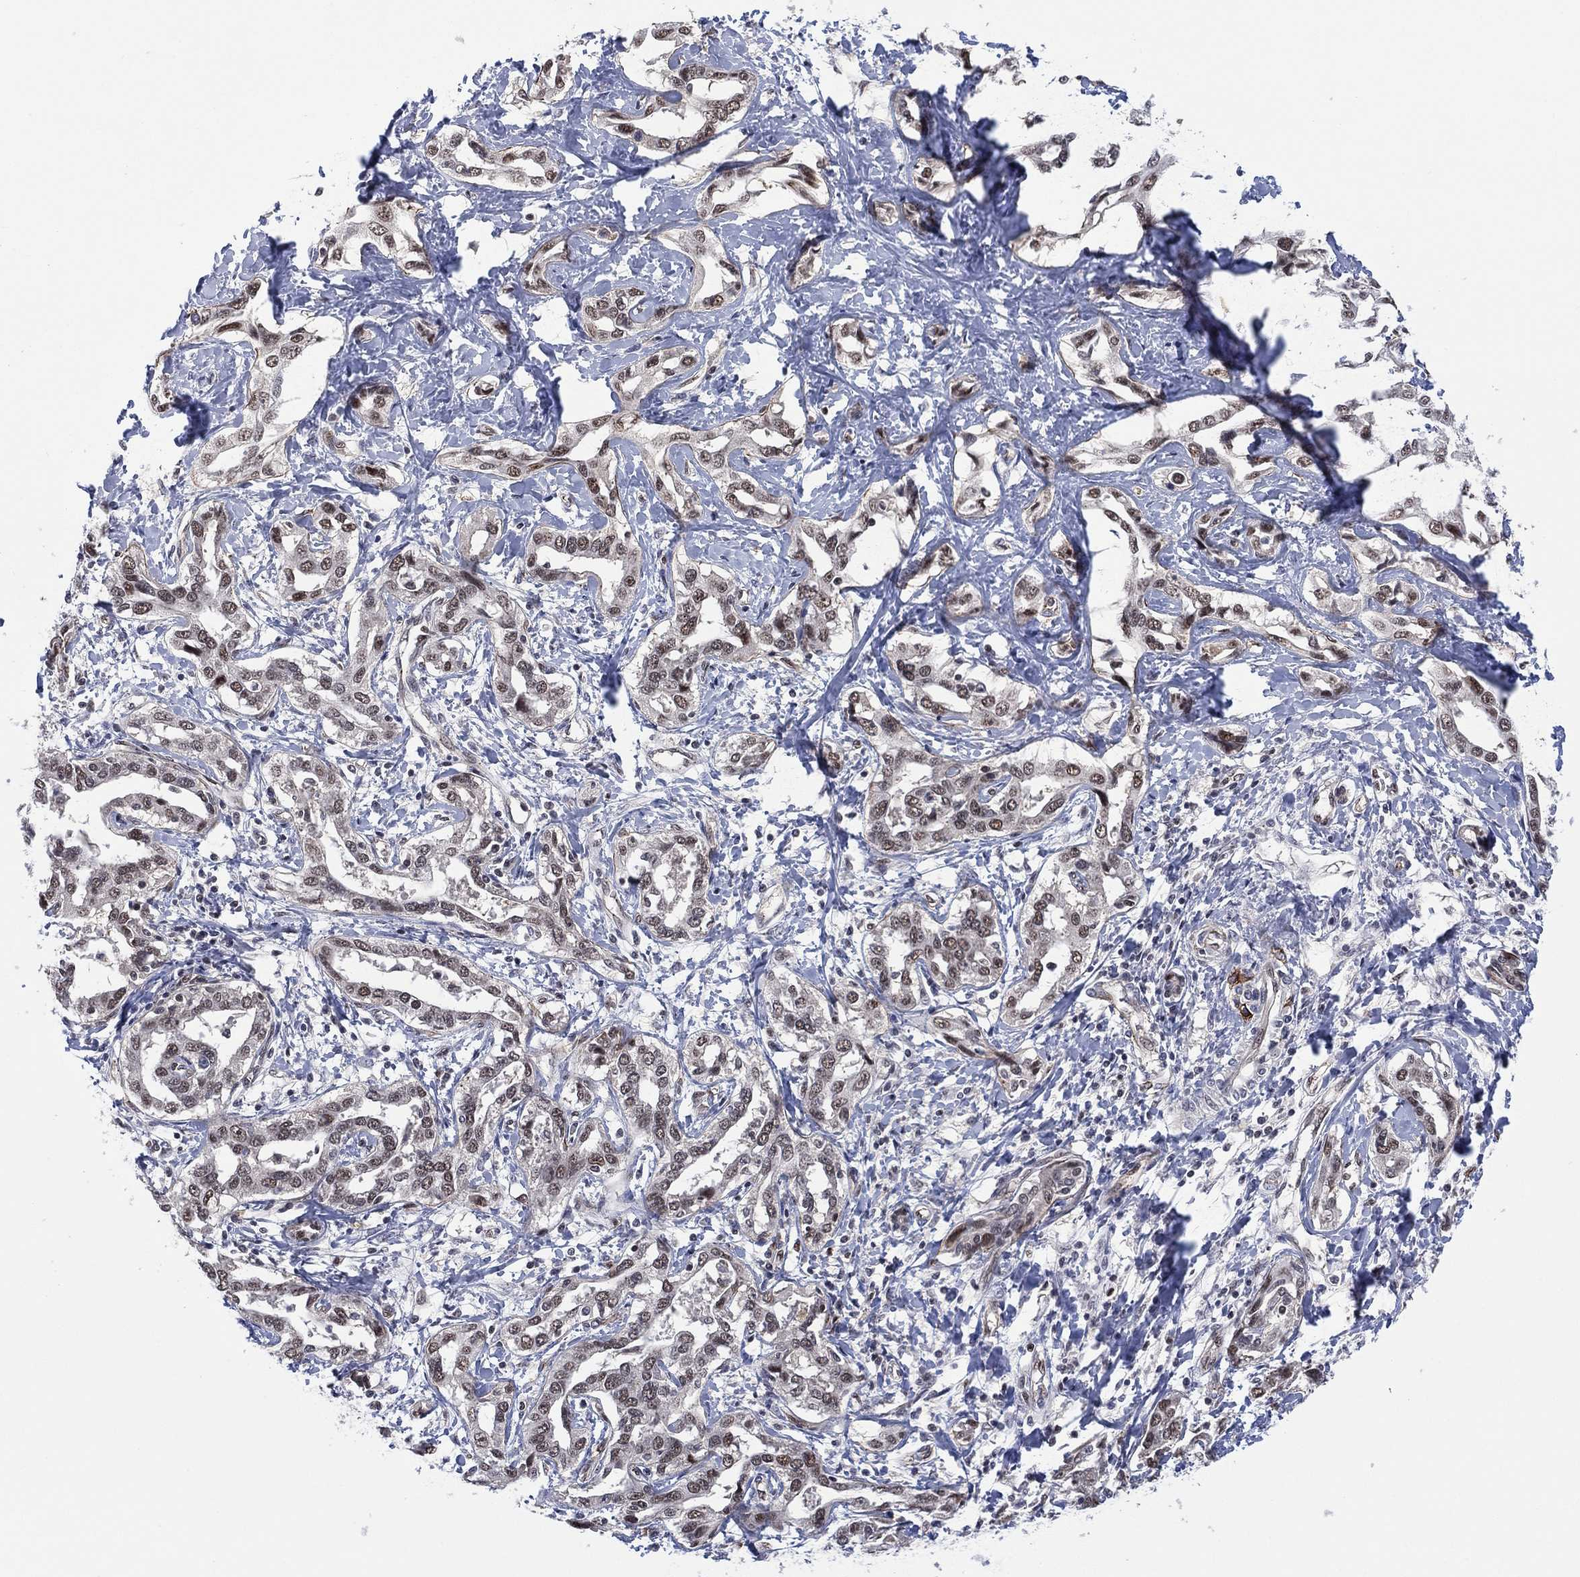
{"staining": {"intensity": "weak", "quantity": "<25%", "location": "nuclear"}, "tissue": "liver cancer", "cell_type": "Tumor cells", "image_type": "cancer", "snomed": [{"axis": "morphology", "description": "Cholangiocarcinoma"}, {"axis": "topography", "description": "Liver"}], "caption": "IHC histopathology image of human liver cancer stained for a protein (brown), which reveals no staining in tumor cells.", "gene": "GSE1", "patient": {"sex": "male", "age": 59}}